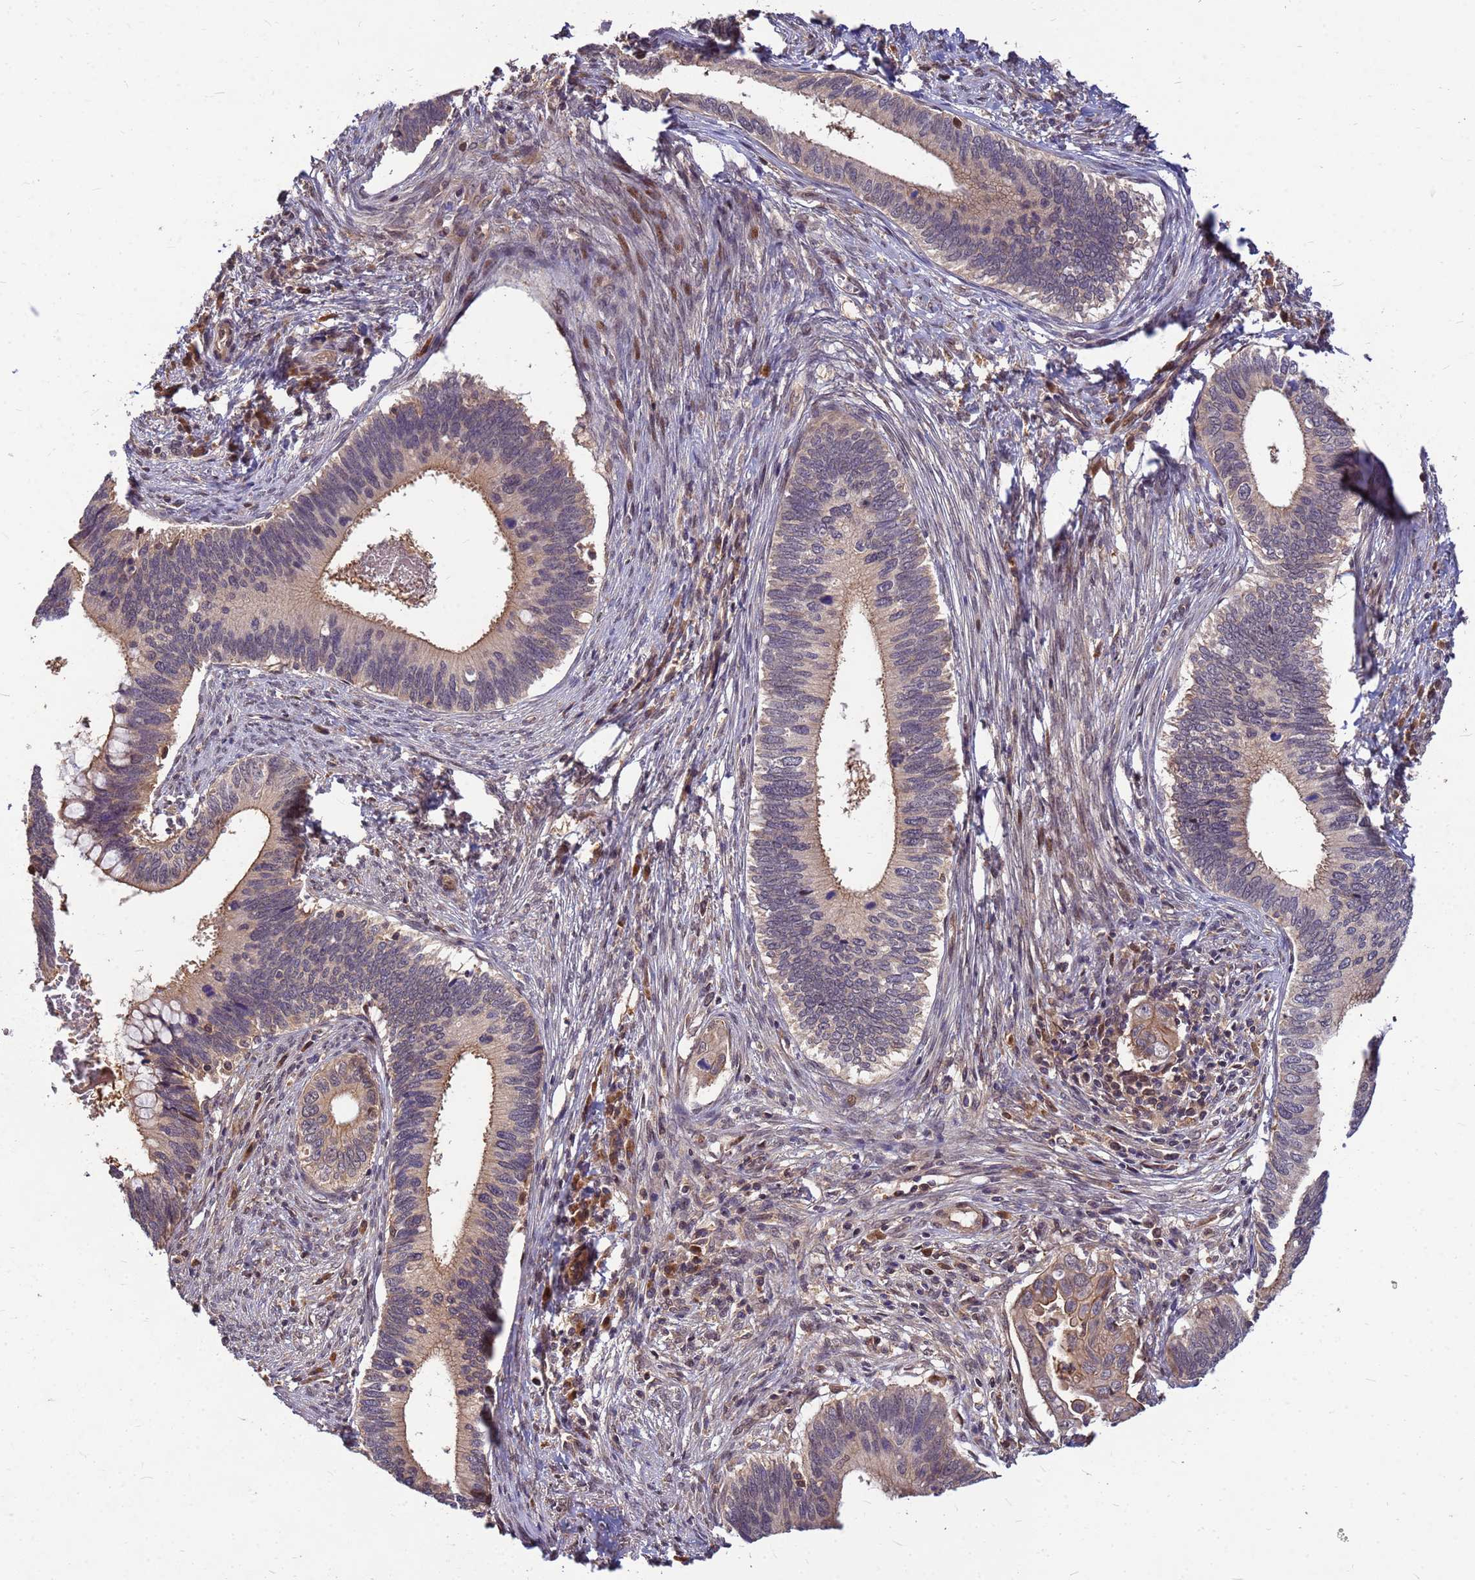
{"staining": {"intensity": "weak", "quantity": "25%-75%", "location": "cytoplasmic/membranous"}, "tissue": "cervical cancer", "cell_type": "Tumor cells", "image_type": "cancer", "snomed": [{"axis": "morphology", "description": "Adenocarcinoma, NOS"}, {"axis": "topography", "description": "Cervix"}], "caption": "This photomicrograph demonstrates IHC staining of human adenocarcinoma (cervical), with low weak cytoplasmic/membranous expression in about 25%-75% of tumor cells.", "gene": "DUS4L", "patient": {"sex": "female", "age": 42}}